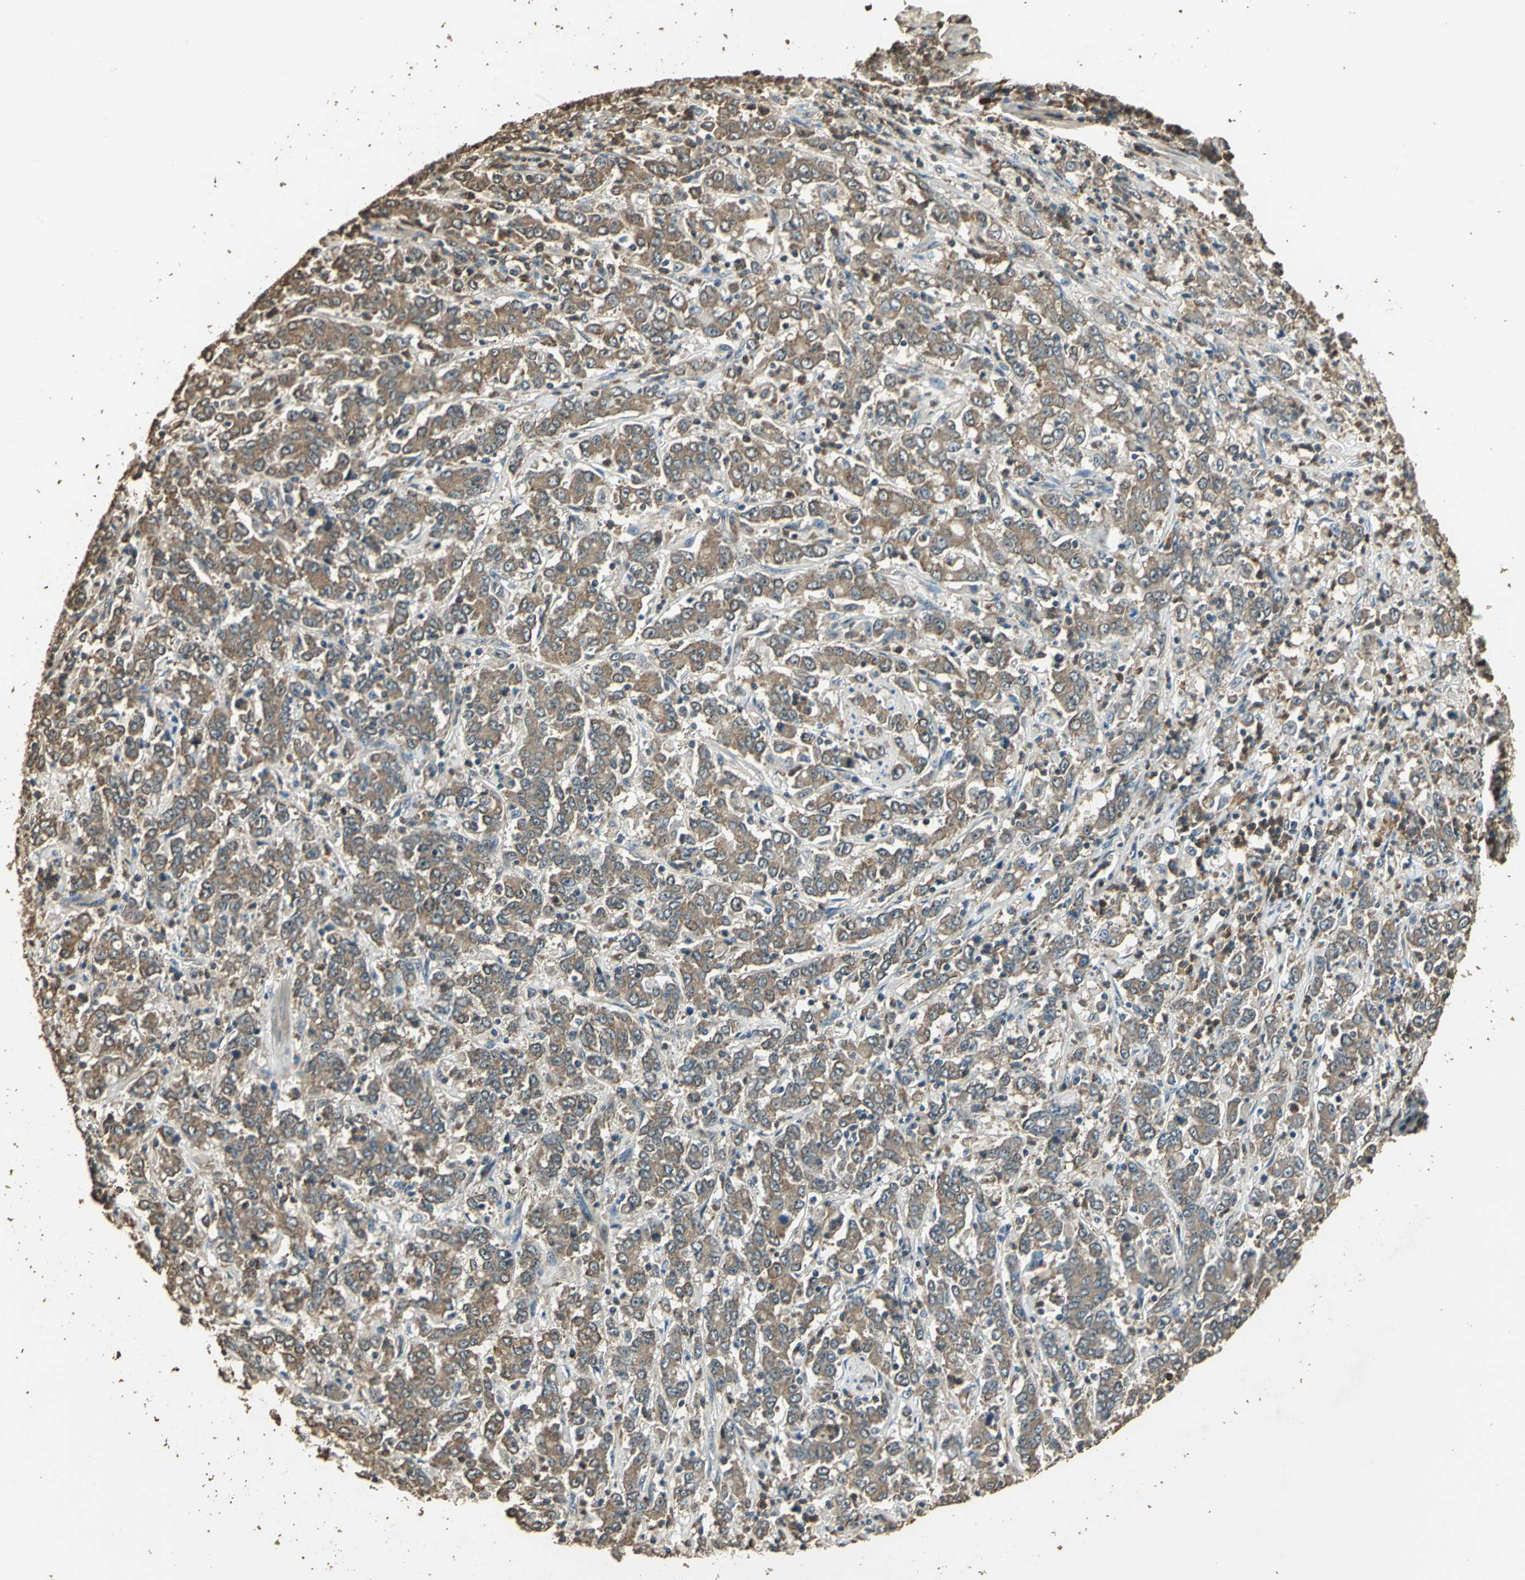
{"staining": {"intensity": "moderate", "quantity": ">75%", "location": "cytoplasmic/membranous"}, "tissue": "stomach cancer", "cell_type": "Tumor cells", "image_type": "cancer", "snomed": [{"axis": "morphology", "description": "Adenocarcinoma, NOS"}, {"axis": "topography", "description": "Stomach, lower"}], "caption": "Protein staining of adenocarcinoma (stomach) tissue demonstrates moderate cytoplasmic/membranous positivity in approximately >75% of tumor cells.", "gene": "TMPRSS4", "patient": {"sex": "female", "age": 71}}